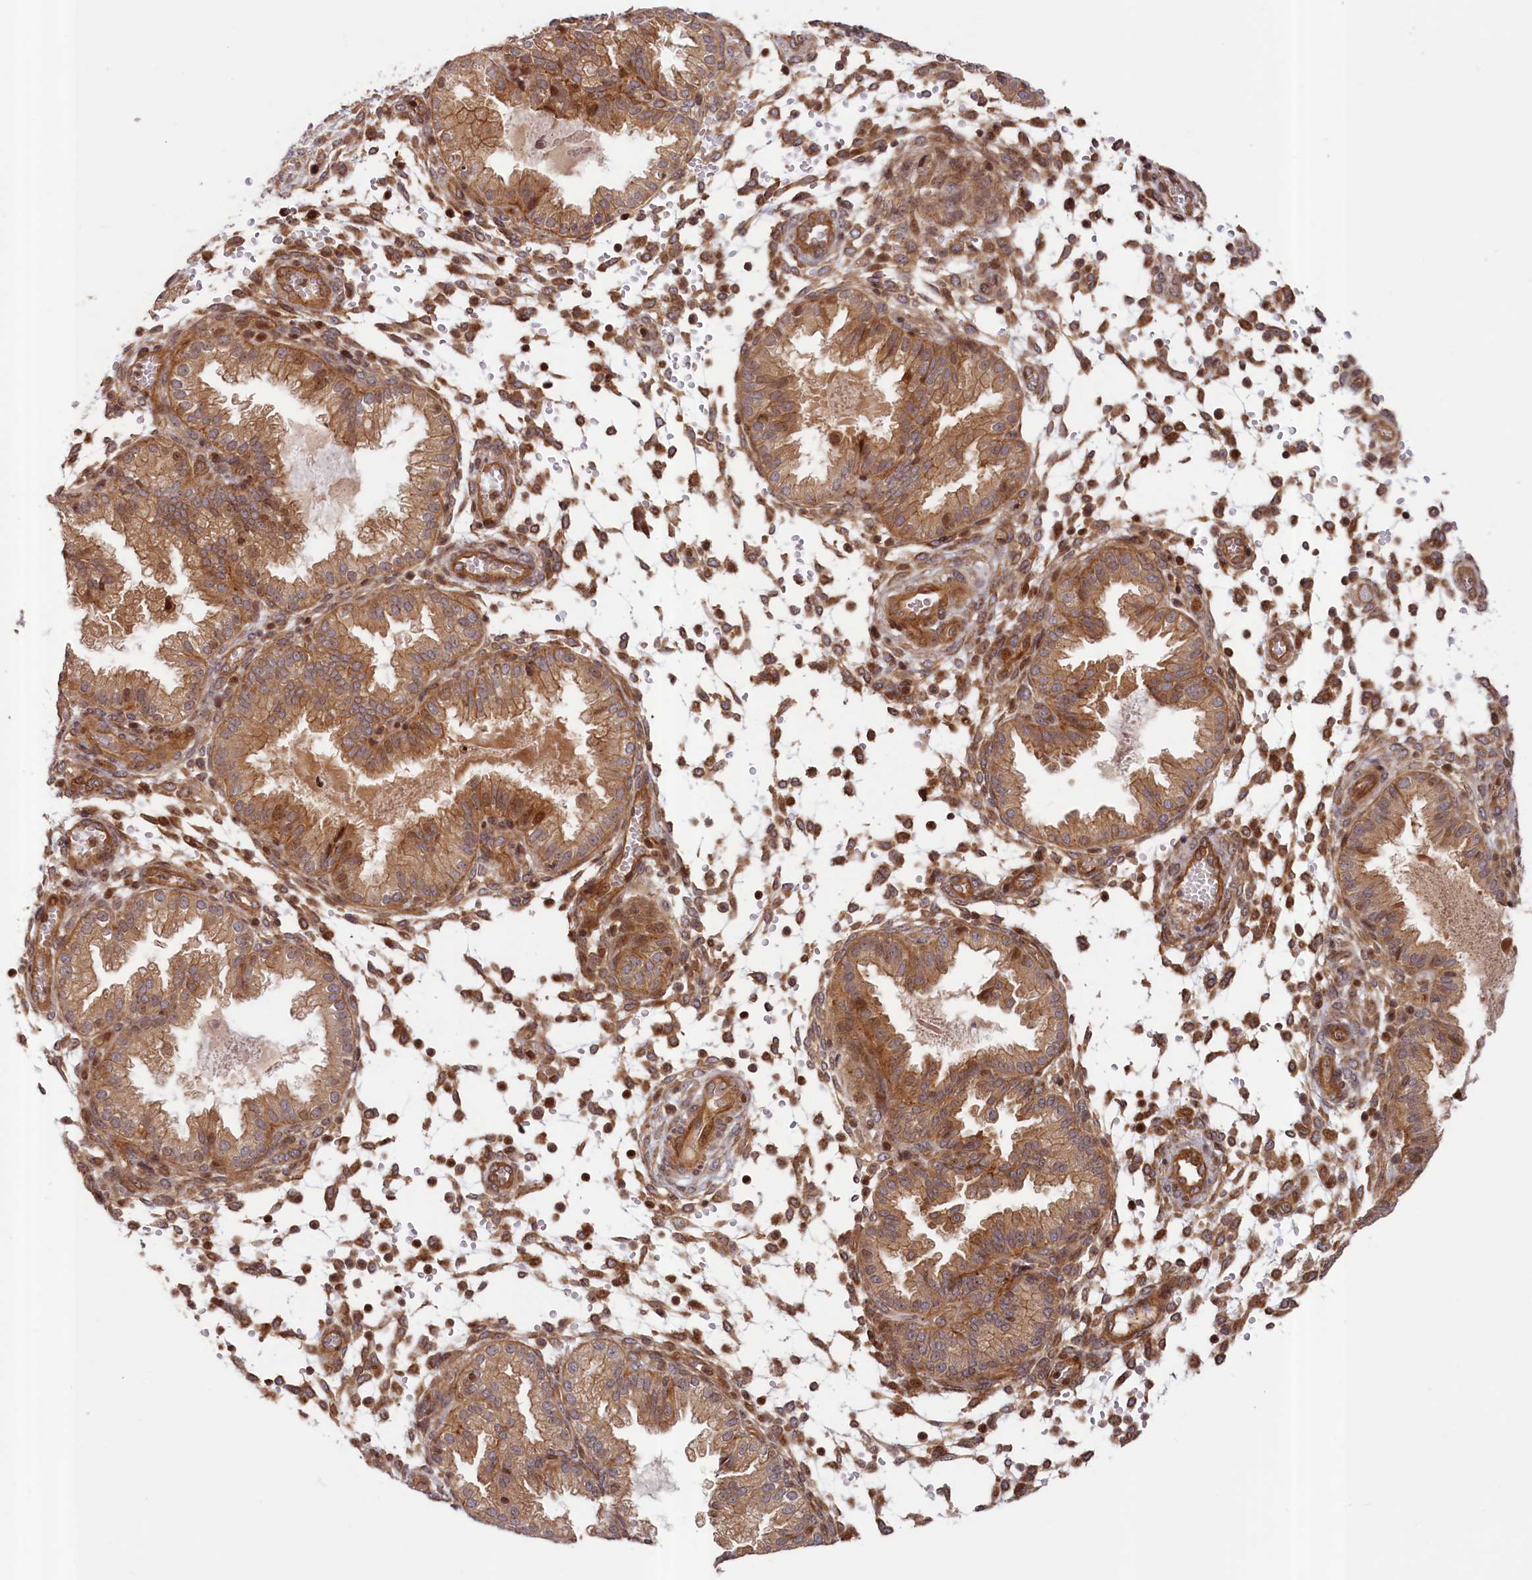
{"staining": {"intensity": "moderate", "quantity": ">75%", "location": "cytoplasmic/membranous,nuclear"}, "tissue": "endometrium", "cell_type": "Cells in endometrial stroma", "image_type": "normal", "snomed": [{"axis": "morphology", "description": "Normal tissue, NOS"}, {"axis": "topography", "description": "Endometrium"}], "caption": "Immunohistochemical staining of benign human endometrium reveals moderate cytoplasmic/membranous,nuclear protein expression in about >75% of cells in endometrial stroma. The staining was performed using DAB to visualize the protein expression in brown, while the nuclei were stained in blue with hematoxylin (Magnification: 20x).", "gene": "CEP44", "patient": {"sex": "female", "age": 33}}